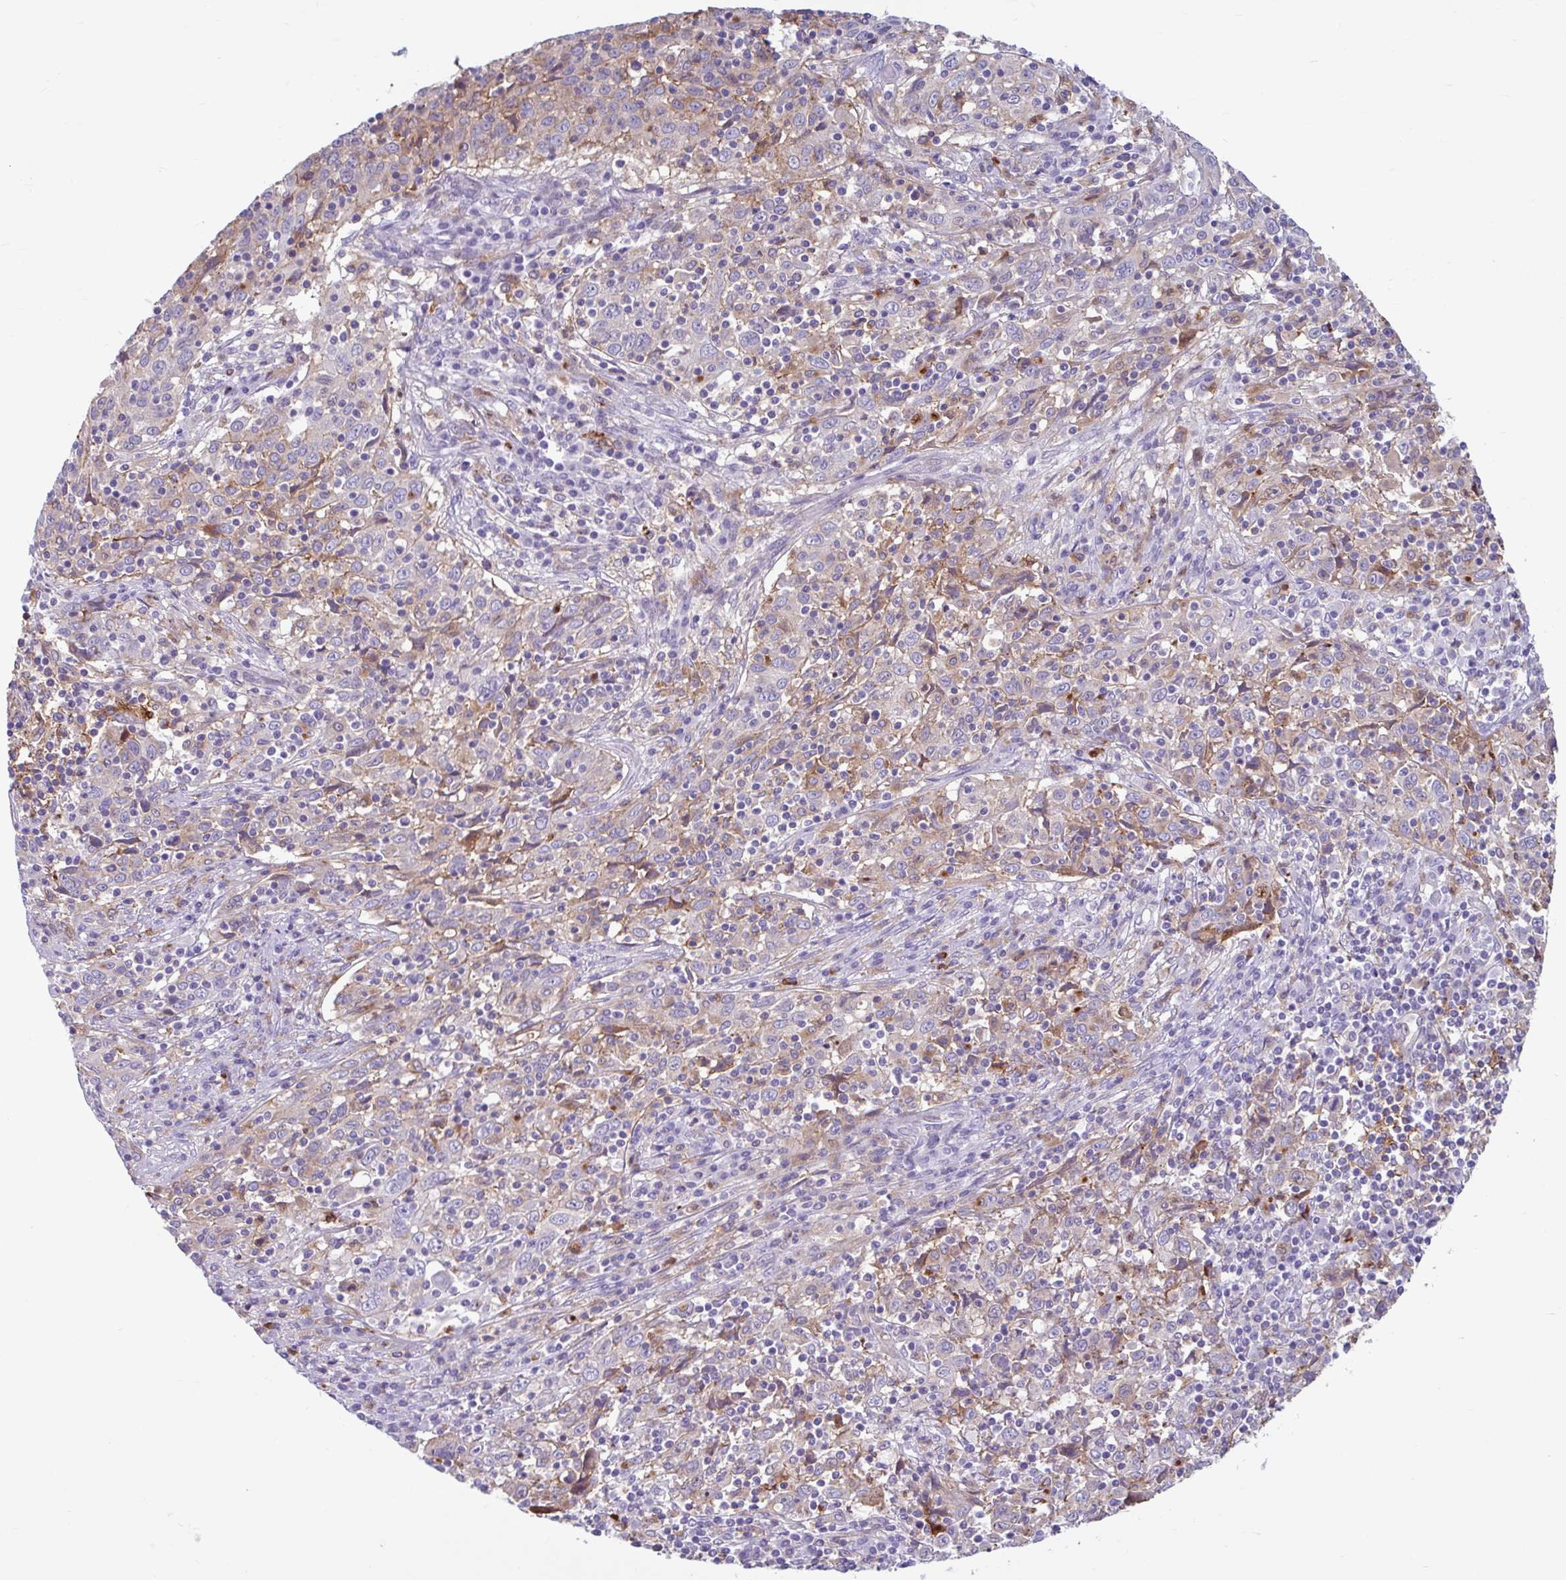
{"staining": {"intensity": "weak", "quantity": "25%-75%", "location": "cytoplasmic/membranous"}, "tissue": "cervical cancer", "cell_type": "Tumor cells", "image_type": "cancer", "snomed": [{"axis": "morphology", "description": "Squamous cell carcinoma, NOS"}, {"axis": "topography", "description": "Cervix"}], "caption": "This image demonstrates immunohistochemistry (IHC) staining of cervical squamous cell carcinoma, with low weak cytoplasmic/membranous positivity in approximately 25%-75% of tumor cells.", "gene": "CEP120", "patient": {"sex": "female", "age": 46}}